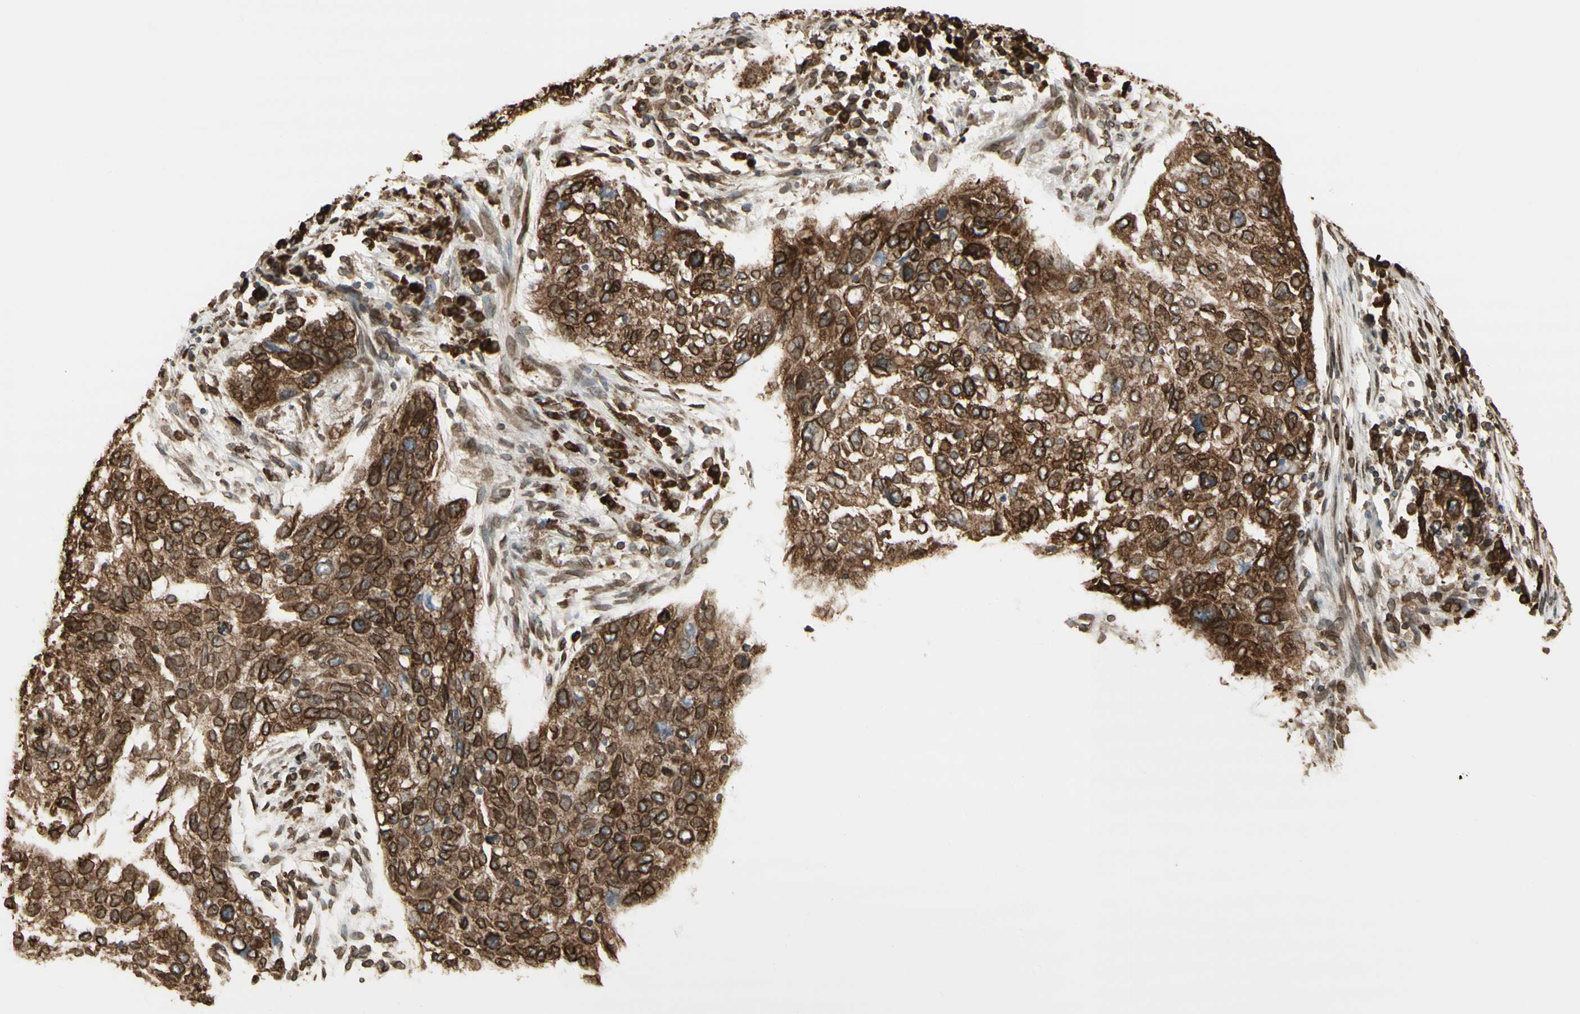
{"staining": {"intensity": "strong", "quantity": ">75%", "location": "cytoplasmic/membranous"}, "tissue": "lung cancer", "cell_type": "Tumor cells", "image_type": "cancer", "snomed": [{"axis": "morphology", "description": "Squamous cell carcinoma, NOS"}, {"axis": "topography", "description": "Lung"}], "caption": "Approximately >75% of tumor cells in lung cancer (squamous cell carcinoma) show strong cytoplasmic/membranous protein staining as visualized by brown immunohistochemical staining.", "gene": "CANX", "patient": {"sex": "female", "age": 63}}